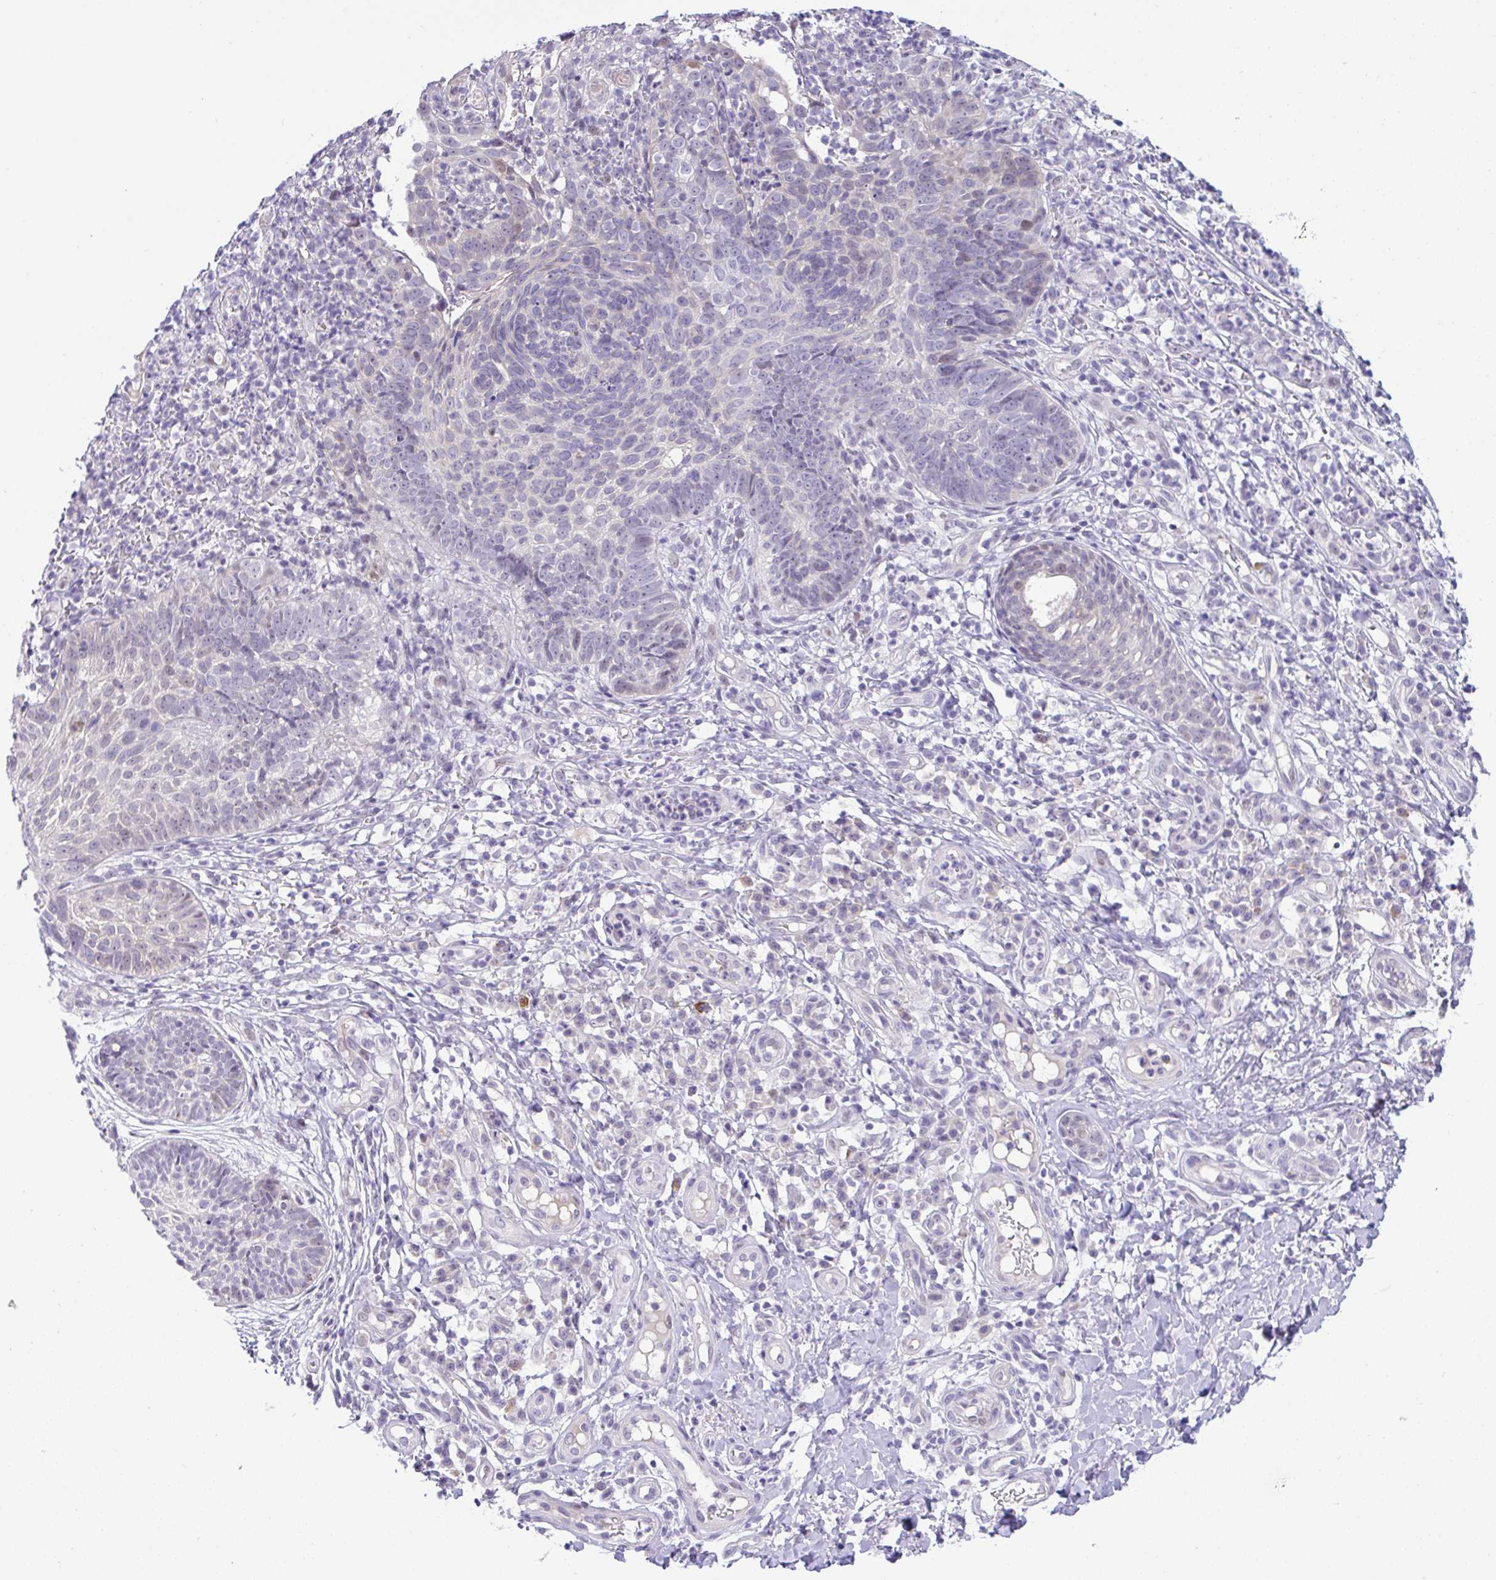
{"staining": {"intensity": "negative", "quantity": "none", "location": "none"}, "tissue": "skin cancer", "cell_type": "Tumor cells", "image_type": "cancer", "snomed": [{"axis": "morphology", "description": "Basal cell carcinoma"}, {"axis": "topography", "description": "Skin"}, {"axis": "topography", "description": "Skin of leg"}], "caption": "Photomicrograph shows no significant protein expression in tumor cells of basal cell carcinoma (skin).", "gene": "USP35", "patient": {"sex": "female", "age": 87}}